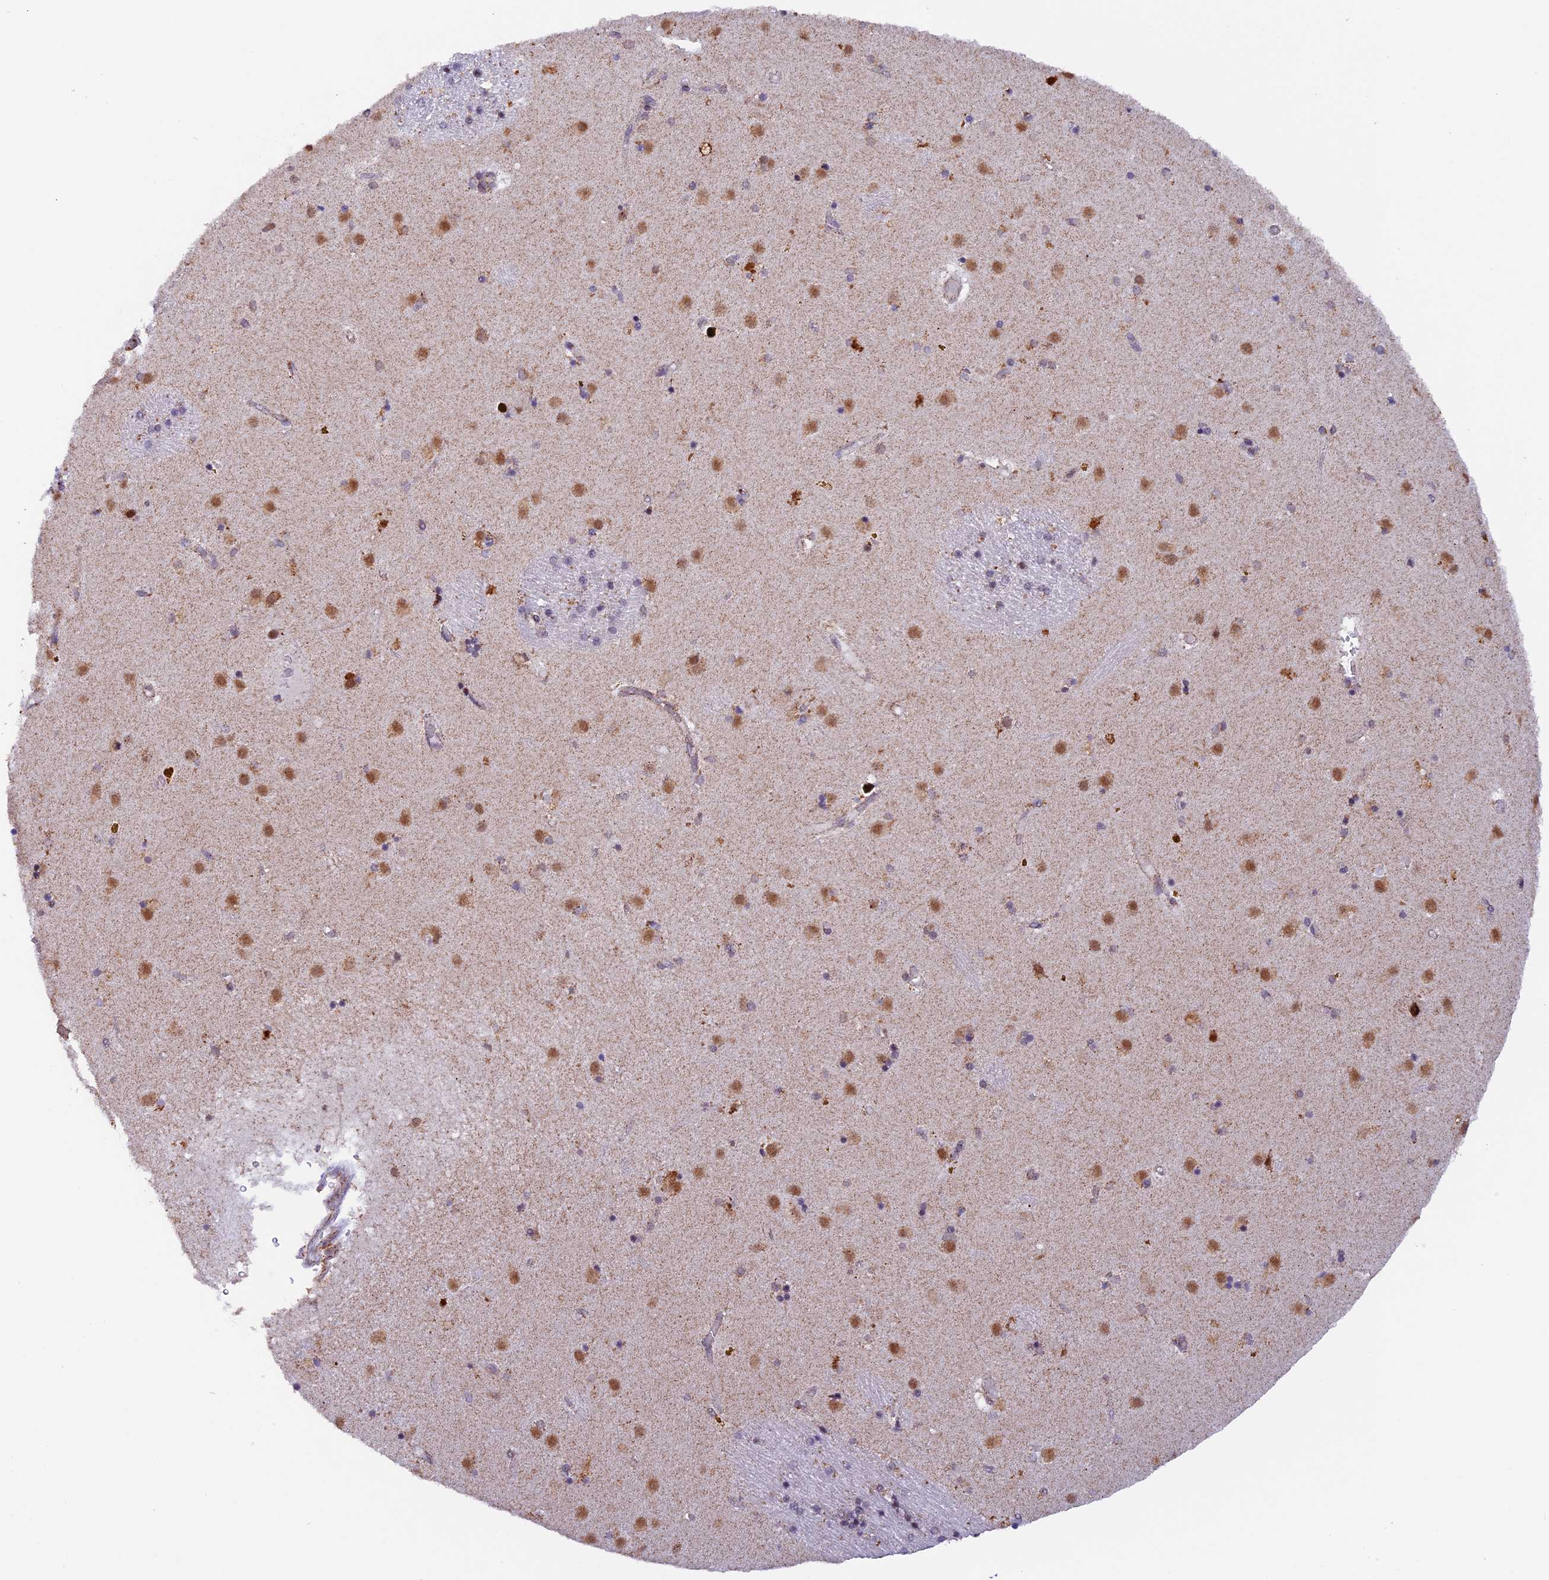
{"staining": {"intensity": "weak", "quantity": "<25%", "location": "cytoplasmic/membranous"}, "tissue": "caudate", "cell_type": "Glial cells", "image_type": "normal", "snomed": [{"axis": "morphology", "description": "Normal tissue, NOS"}, {"axis": "topography", "description": "Lateral ventricle wall"}], "caption": "High magnification brightfield microscopy of unremarkable caudate stained with DAB (brown) and counterstained with hematoxylin (blue): glial cells show no significant positivity.", "gene": "TFAM", "patient": {"sex": "male", "age": 70}}